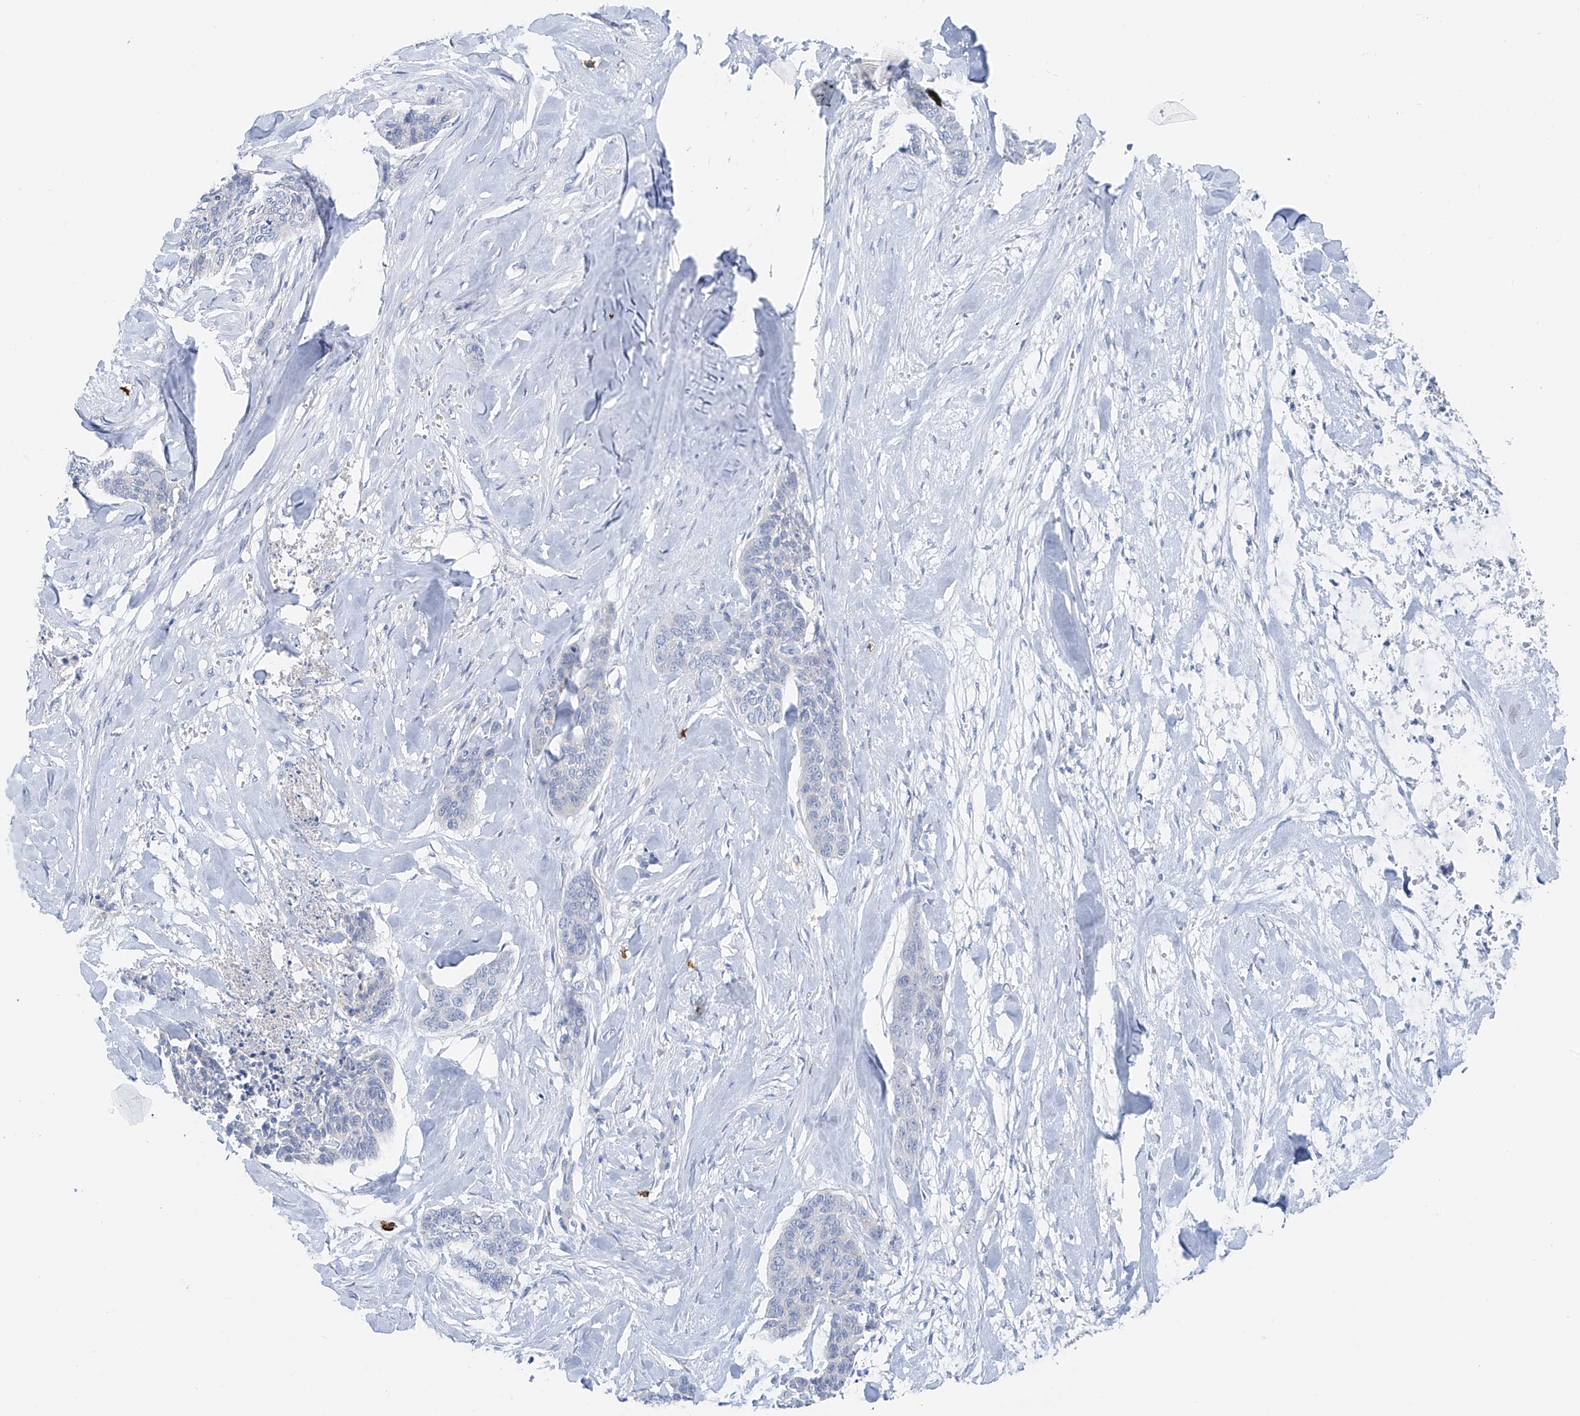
{"staining": {"intensity": "negative", "quantity": "none", "location": "none"}, "tissue": "skin cancer", "cell_type": "Tumor cells", "image_type": "cancer", "snomed": [{"axis": "morphology", "description": "Basal cell carcinoma"}, {"axis": "topography", "description": "Skin"}], "caption": "Tumor cells show no significant protein positivity in skin cancer.", "gene": "POMGNT2", "patient": {"sex": "female", "age": 64}}